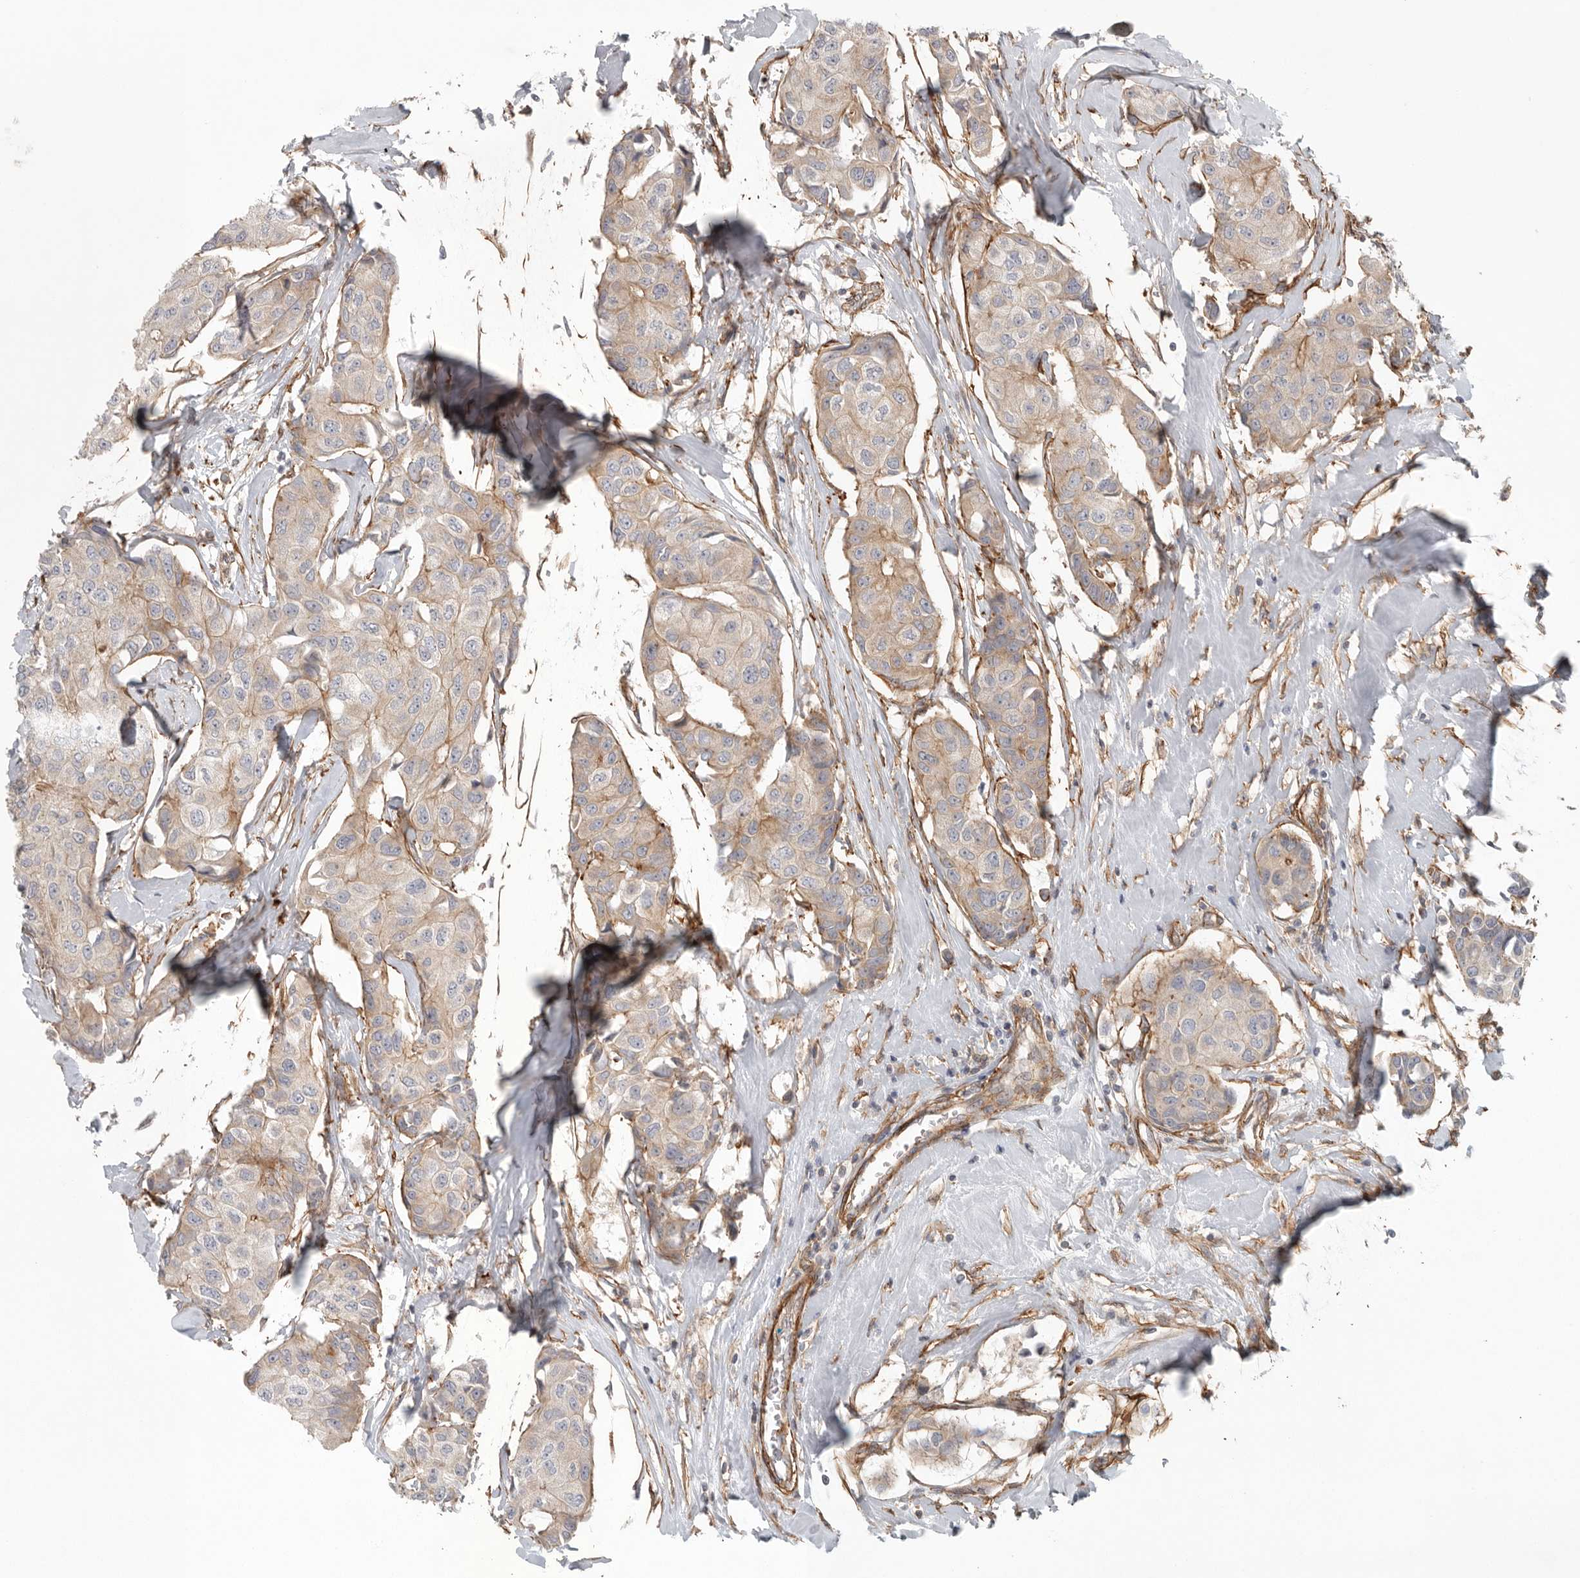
{"staining": {"intensity": "weak", "quantity": "25%-75%", "location": "cytoplasmic/membranous"}, "tissue": "breast cancer", "cell_type": "Tumor cells", "image_type": "cancer", "snomed": [{"axis": "morphology", "description": "Duct carcinoma"}, {"axis": "topography", "description": "Breast"}], "caption": "Tumor cells exhibit weak cytoplasmic/membranous expression in about 25%-75% of cells in breast cancer (infiltrating ductal carcinoma).", "gene": "LONRF1", "patient": {"sex": "female", "age": 80}}